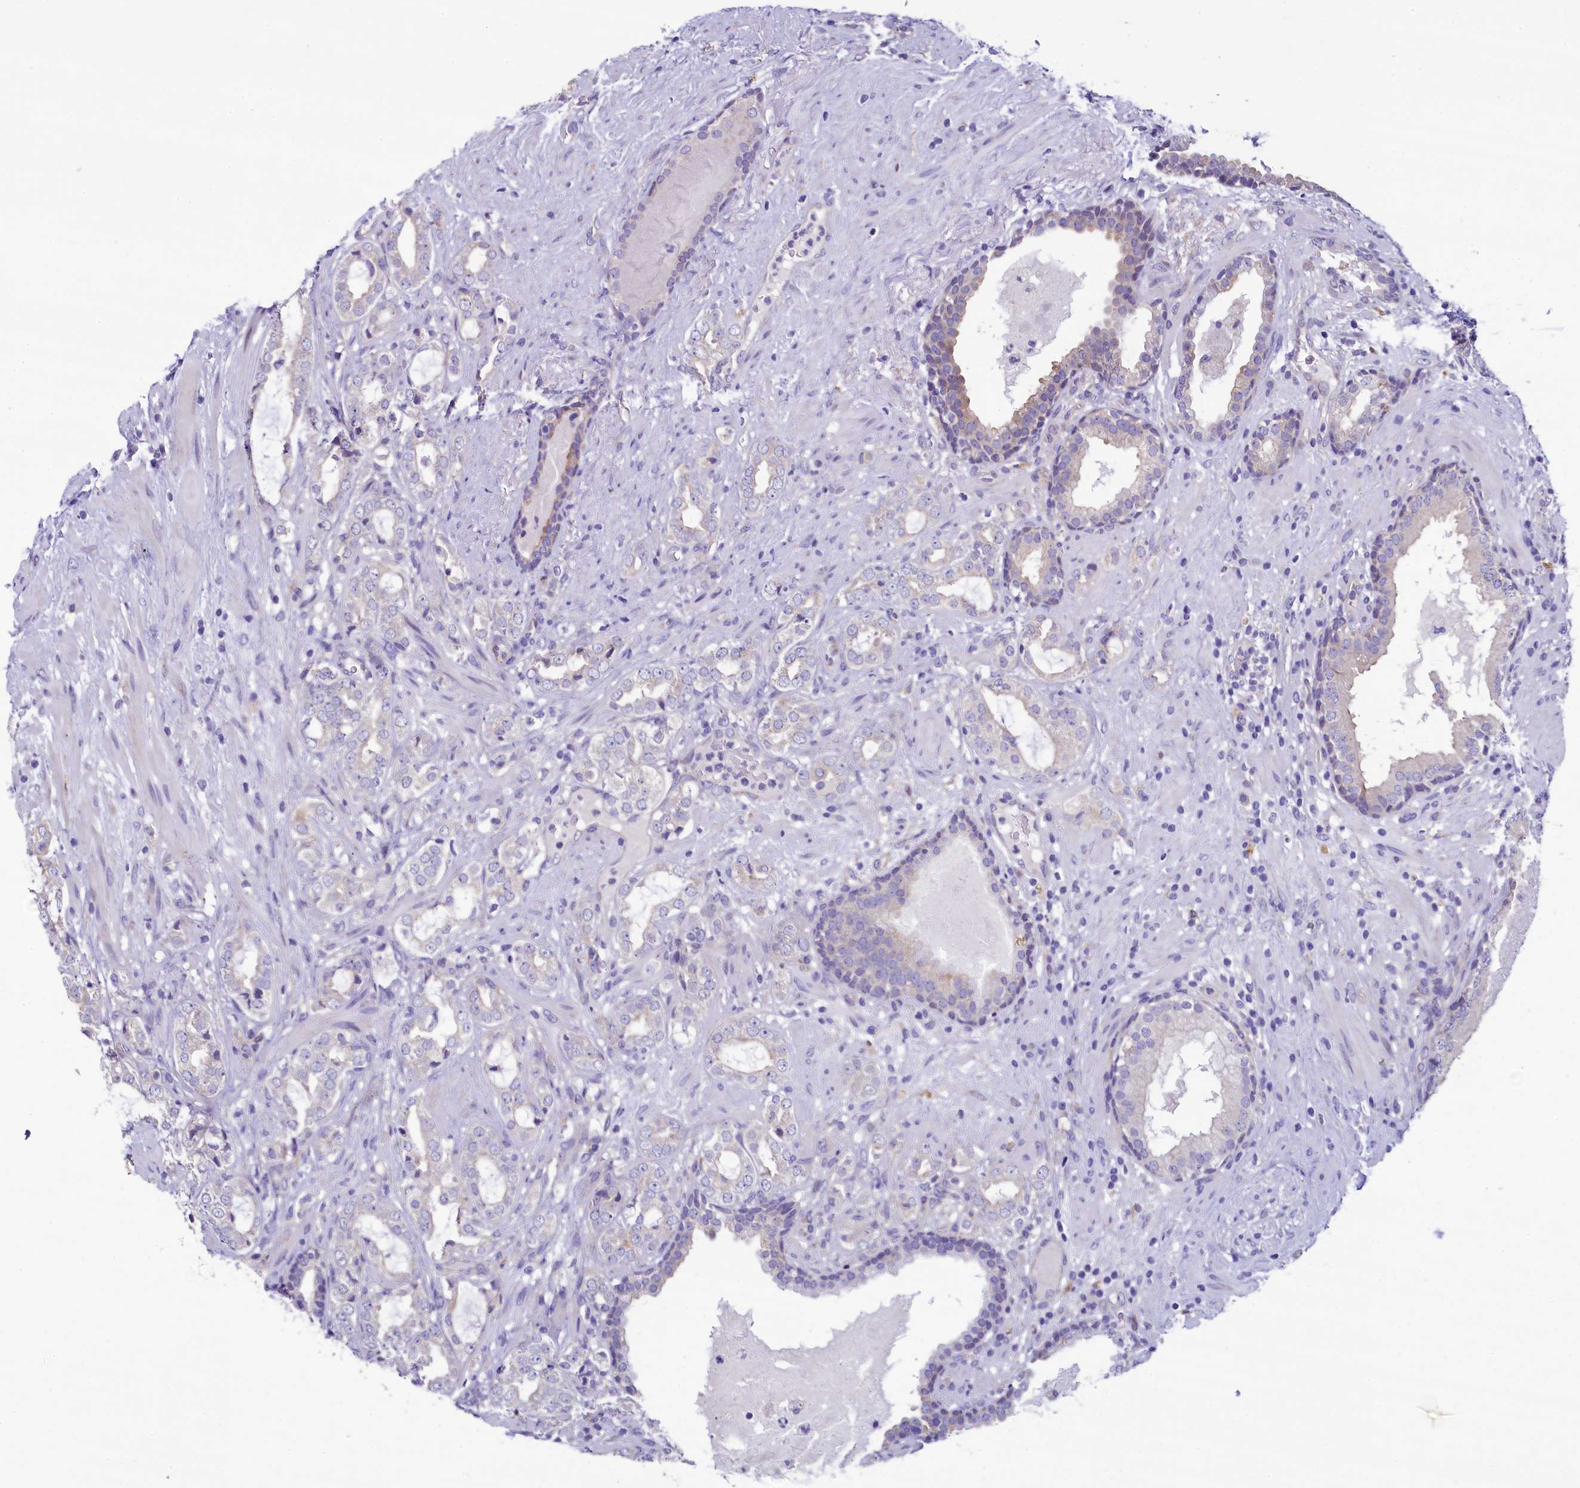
{"staining": {"intensity": "negative", "quantity": "none", "location": "none"}, "tissue": "prostate cancer", "cell_type": "Tumor cells", "image_type": "cancer", "snomed": [{"axis": "morphology", "description": "Adenocarcinoma, High grade"}, {"axis": "topography", "description": "Prostate"}], "caption": "The micrograph reveals no significant staining in tumor cells of prostate cancer.", "gene": "KRBOX5", "patient": {"sex": "male", "age": 64}}